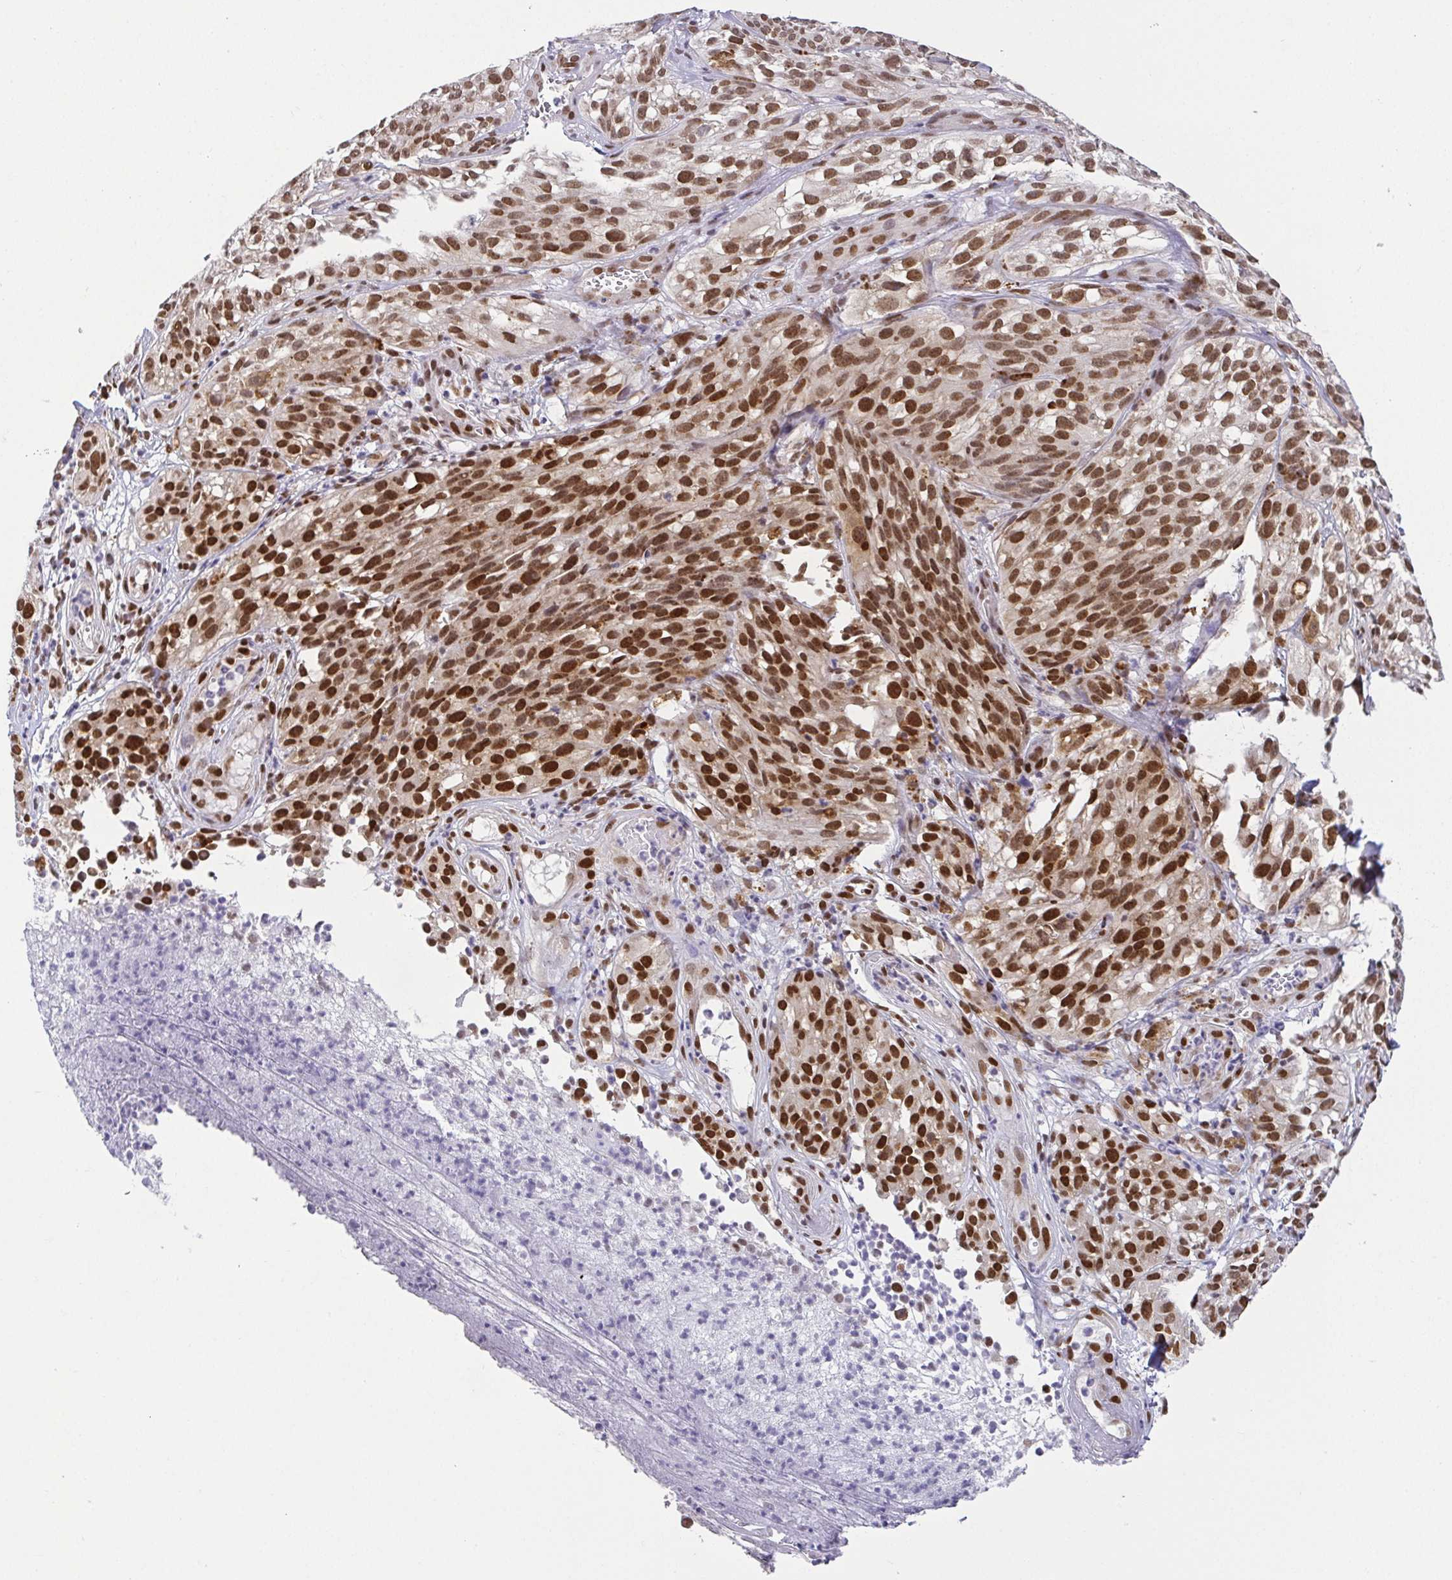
{"staining": {"intensity": "strong", "quantity": ">75%", "location": "nuclear"}, "tissue": "melanoma", "cell_type": "Tumor cells", "image_type": "cancer", "snomed": [{"axis": "morphology", "description": "Malignant melanoma, NOS"}, {"axis": "topography", "description": "Skin"}], "caption": "Brown immunohistochemical staining in human melanoma displays strong nuclear staining in about >75% of tumor cells.", "gene": "RBM3", "patient": {"sex": "female", "age": 85}}